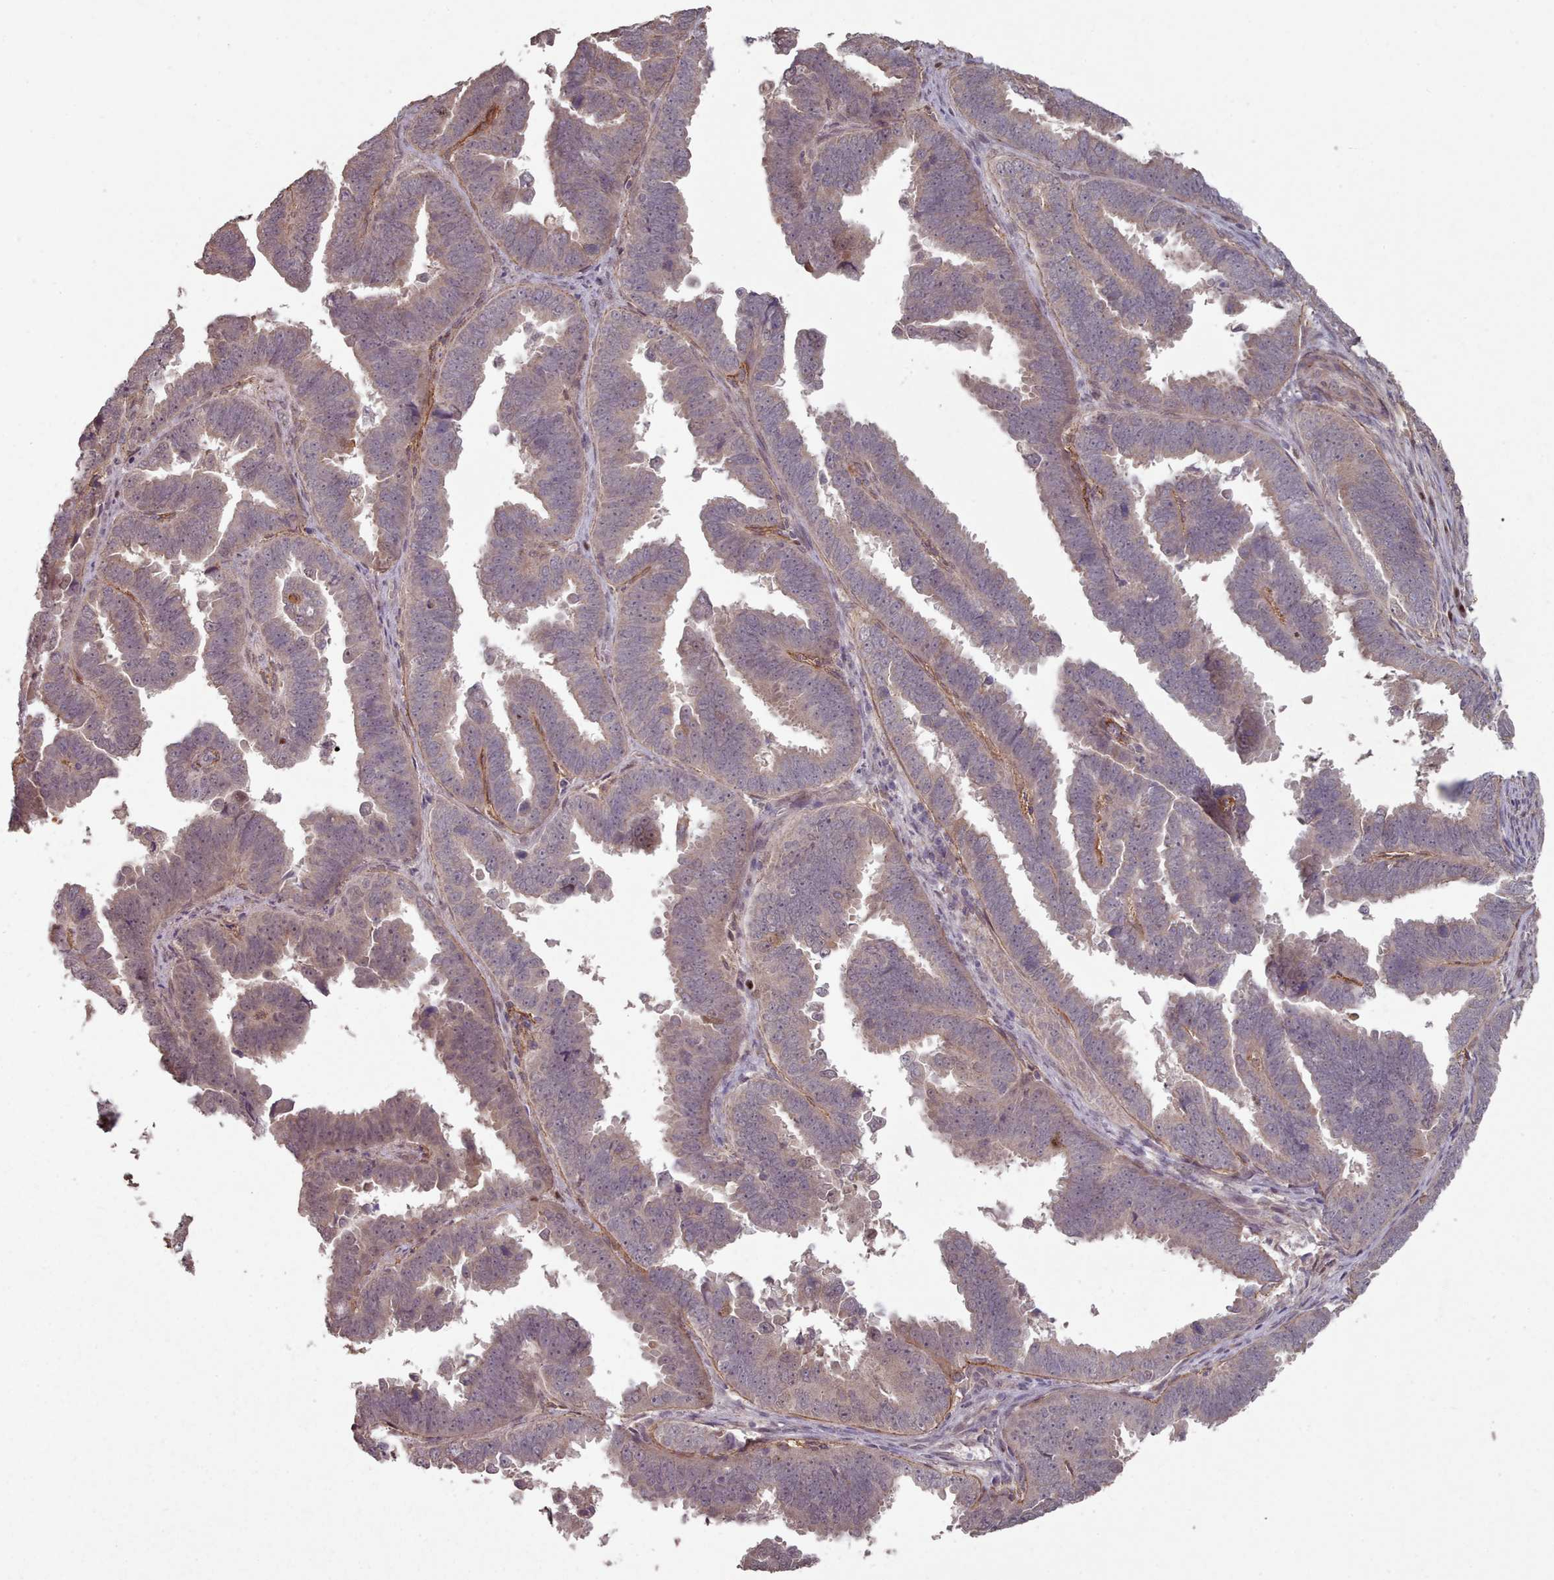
{"staining": {"intensity": "weak", "quantity": "25%-75%", "location": "cytoplasmic/membranous"}, "tissue": "endometrial cancer", "cell_type": "Tumor cells", "image_type": "cancer", "snomed": [{"axis": "morphology", "description": "Adenocarcinoma, NOS"}, {"axis": "topography", "description": "Endometrium"}], "caption": "IHC photomicrograph of neoplastic tissue: human endometrial cancer (adenocarcinoma) stained using immunohistochemistry (IHC) displays low levels of weak protein expression localized specifically in the cytoplasmic/membranous of tumor cells, appearing as a cytoplasmic/membranous brown color.", "gene": "ERCC6L", "patient": {"sex": "female", "age": 75}}